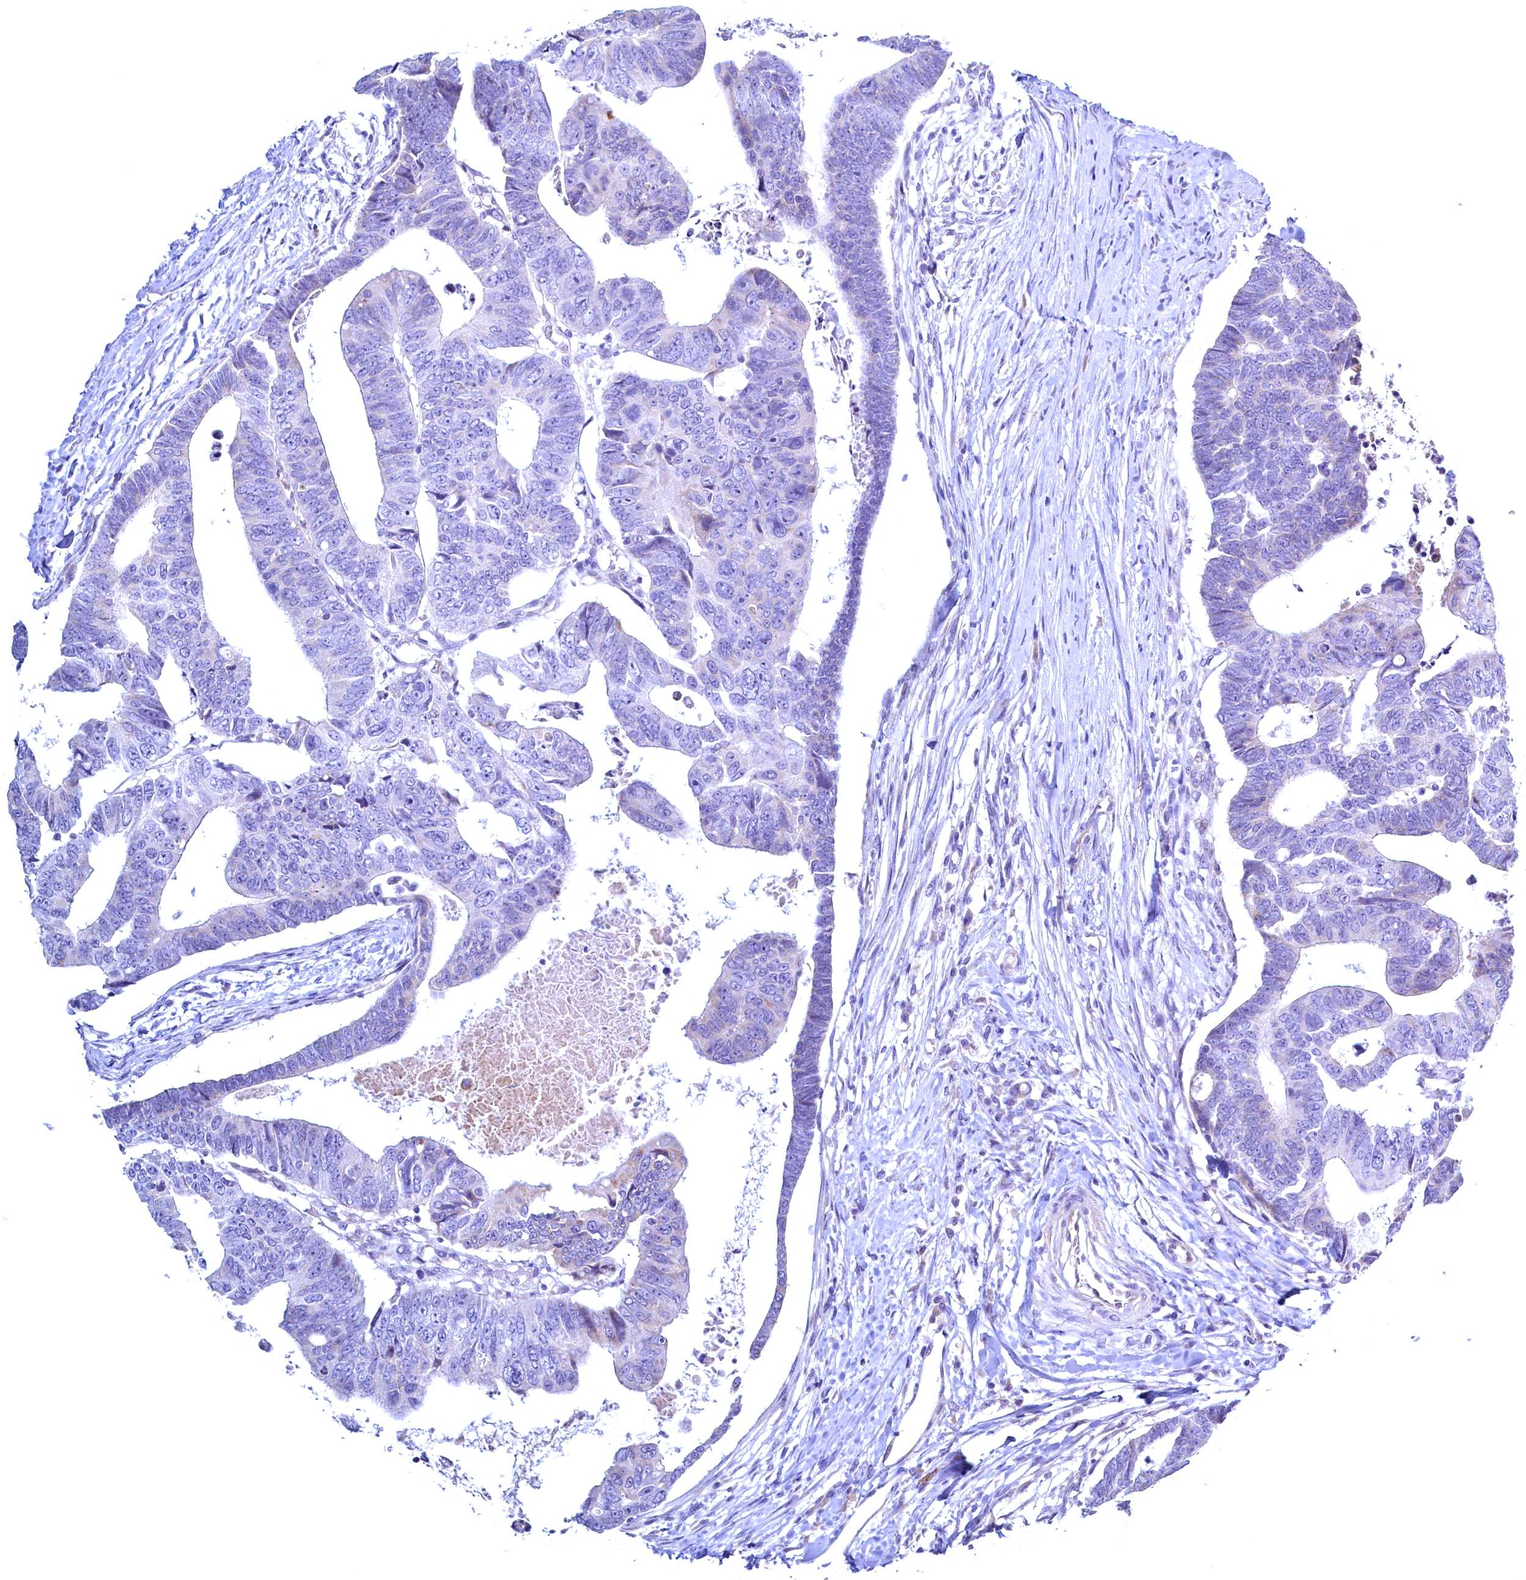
{"staining": {"intensity": "negative", "quantity": "none", "location": "none"}, "tissue": "colorectal cancer", "cell_type": "Tumor cells", "image_type": "cancer", "snomed": [{"axis": "morphology", "description": "Adenocarcinoma, NOS"}, {"axis": "topography", "description": "Rectum"}], "caption": "DAB immunohistochemical staining of human adenocarcinoma (colorectal) shows no significant positivity in tumor cells.", "gene": "MAP1LC3A", "patient": {"sex": "female", "age": 65}}